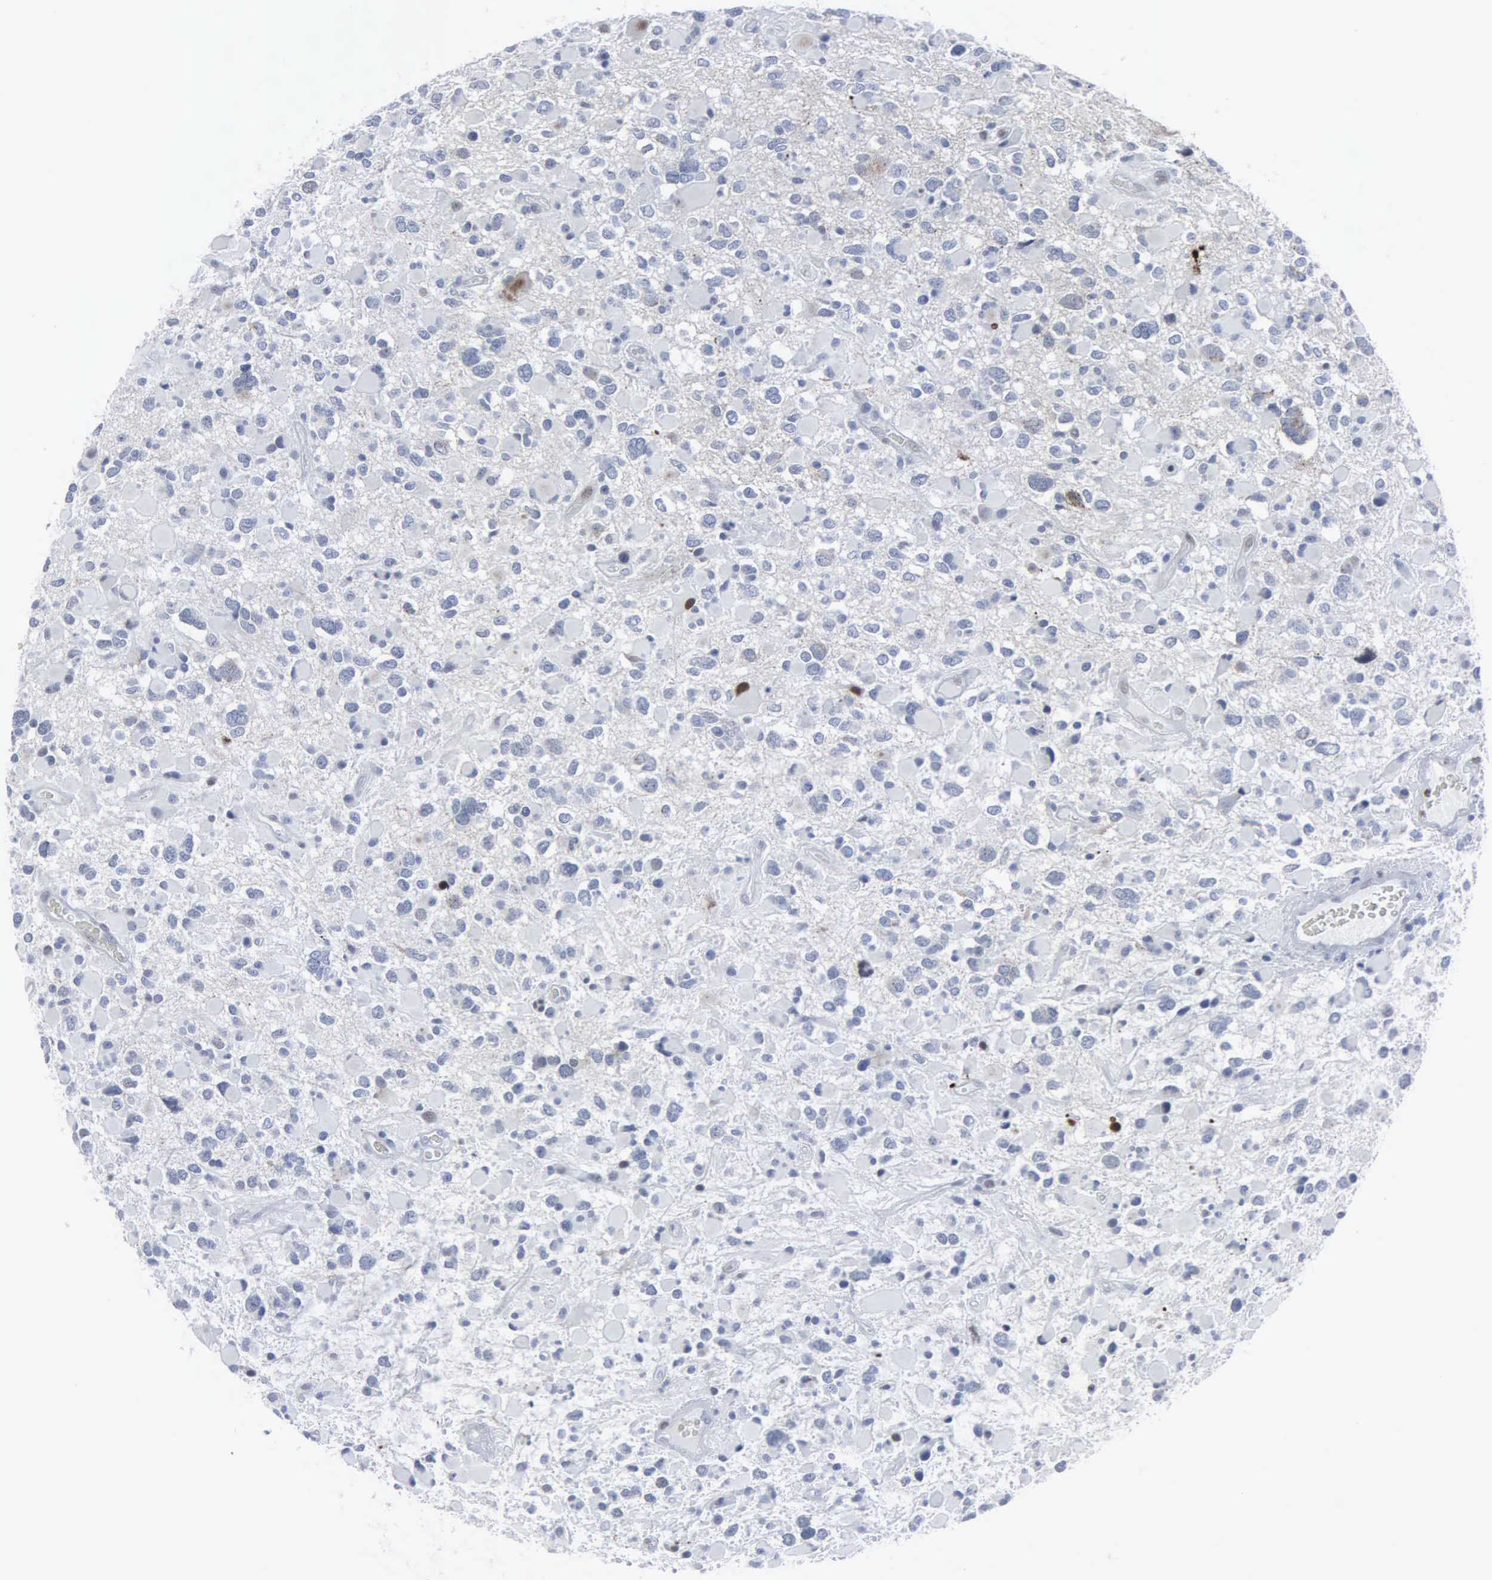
{"staining": {"intensity": "negative", "quantity": "none", "location": "none"}, "tissue": "glioma", "cell_type": "Tumor cells", "image_type": "cancer", "snomed": [{"axis": "morphology", "description": "Glioma, malignant, High grade"}, {"axis": "topography", "description": "Brain"}], "caption": "Micrograph shows no protein staining in tumor cells of glioma tissue.", "gene": "CCND3", "patient": {"sex": "female", "age": 37}}